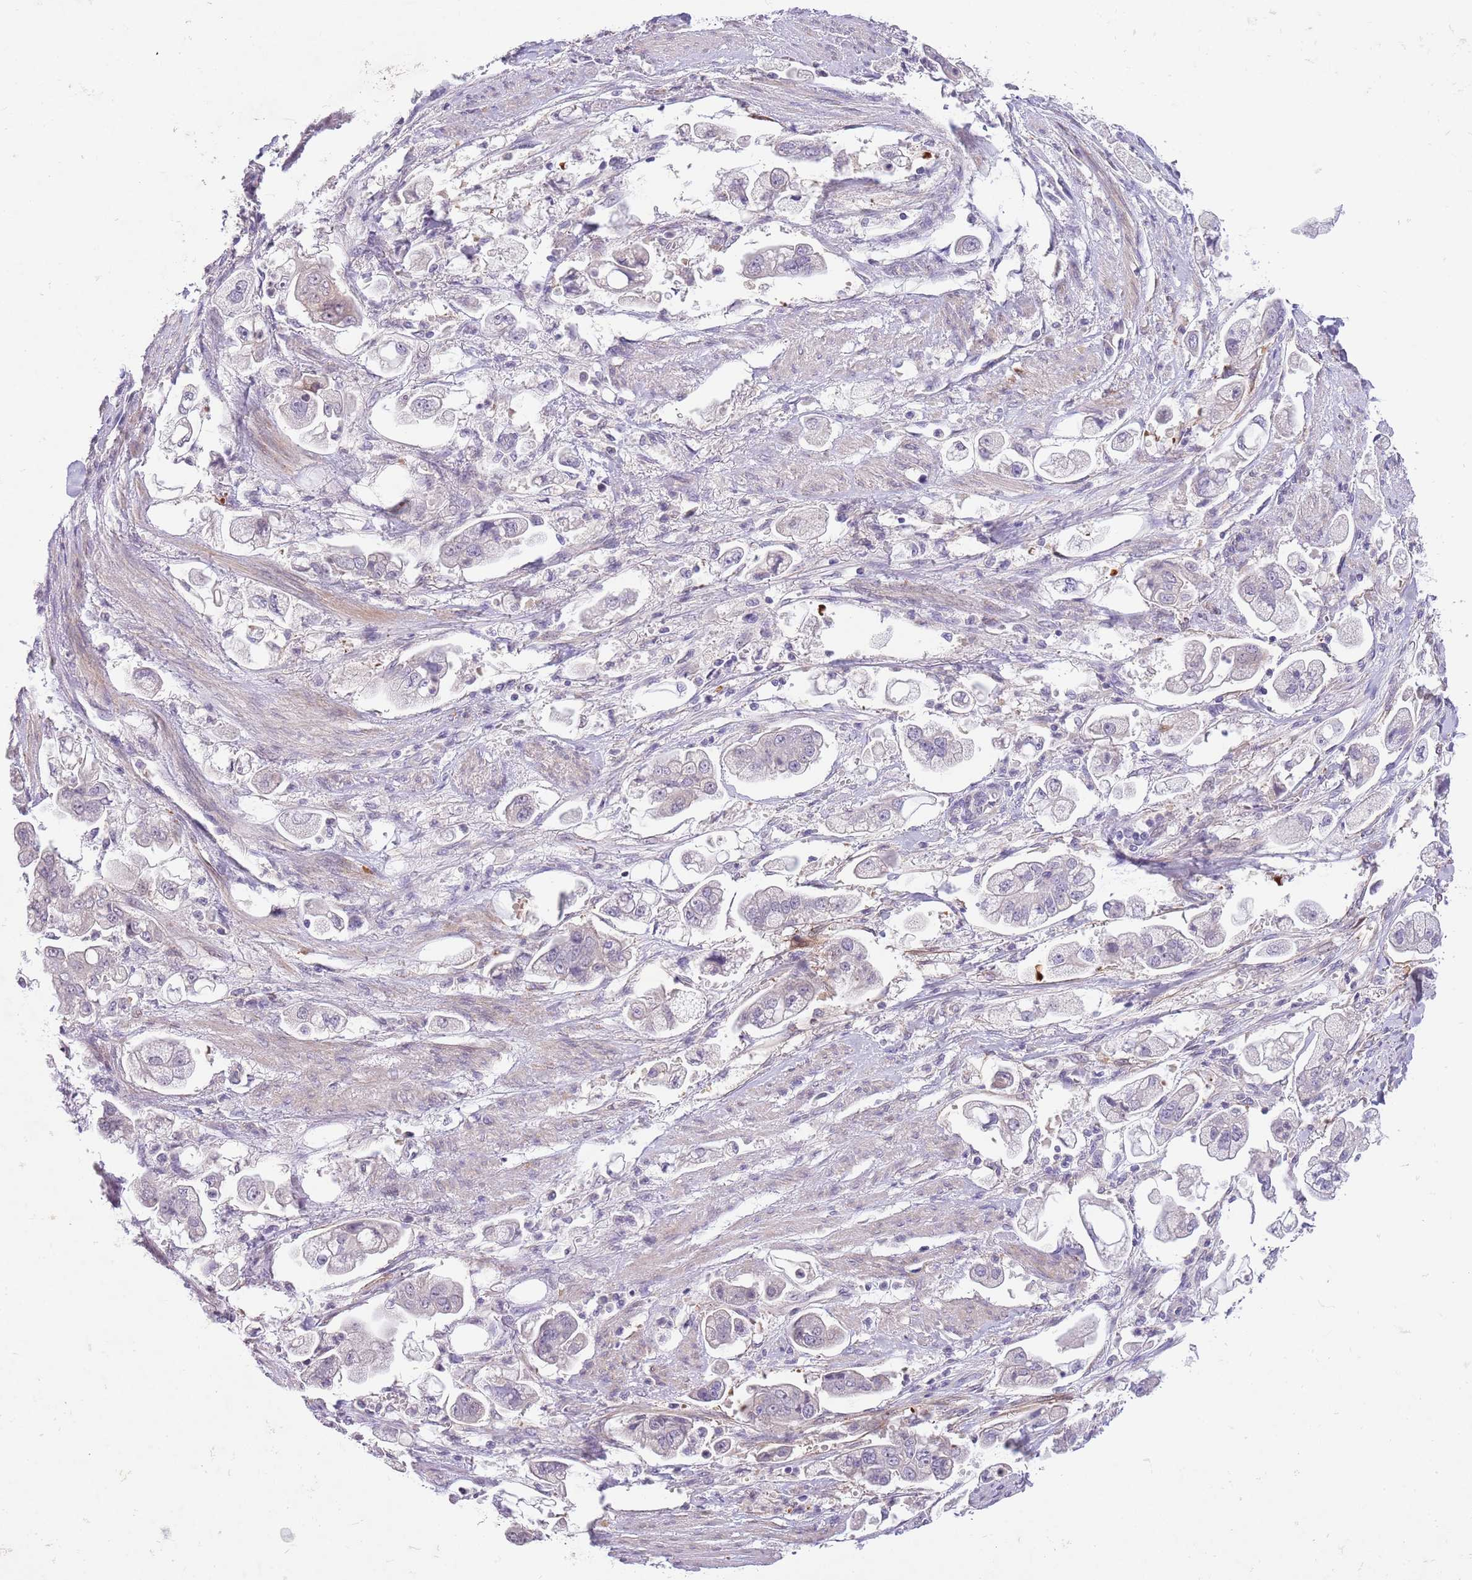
{"staining": {"intensity": "negative", "quantity": "none", "location": "none"}, "tissue": "stomach cancer", "cell_type": "Tumor cells", "image_type": "cancer", "snomed": [{"axis": "morphology", "description": "Adenocarcinoma, NOS"}, {"axis": "topography", "description": "Stomach"}], "caption": "Immunohistochemistry photomicrograph of neoplastic tissue: stomach cancer (adenocarcinoma) stained with DAB reveals no significant protein positivity in tumor cells.", "gene": "ZNF658", "patient": {"sex": "male", "age": 62}}